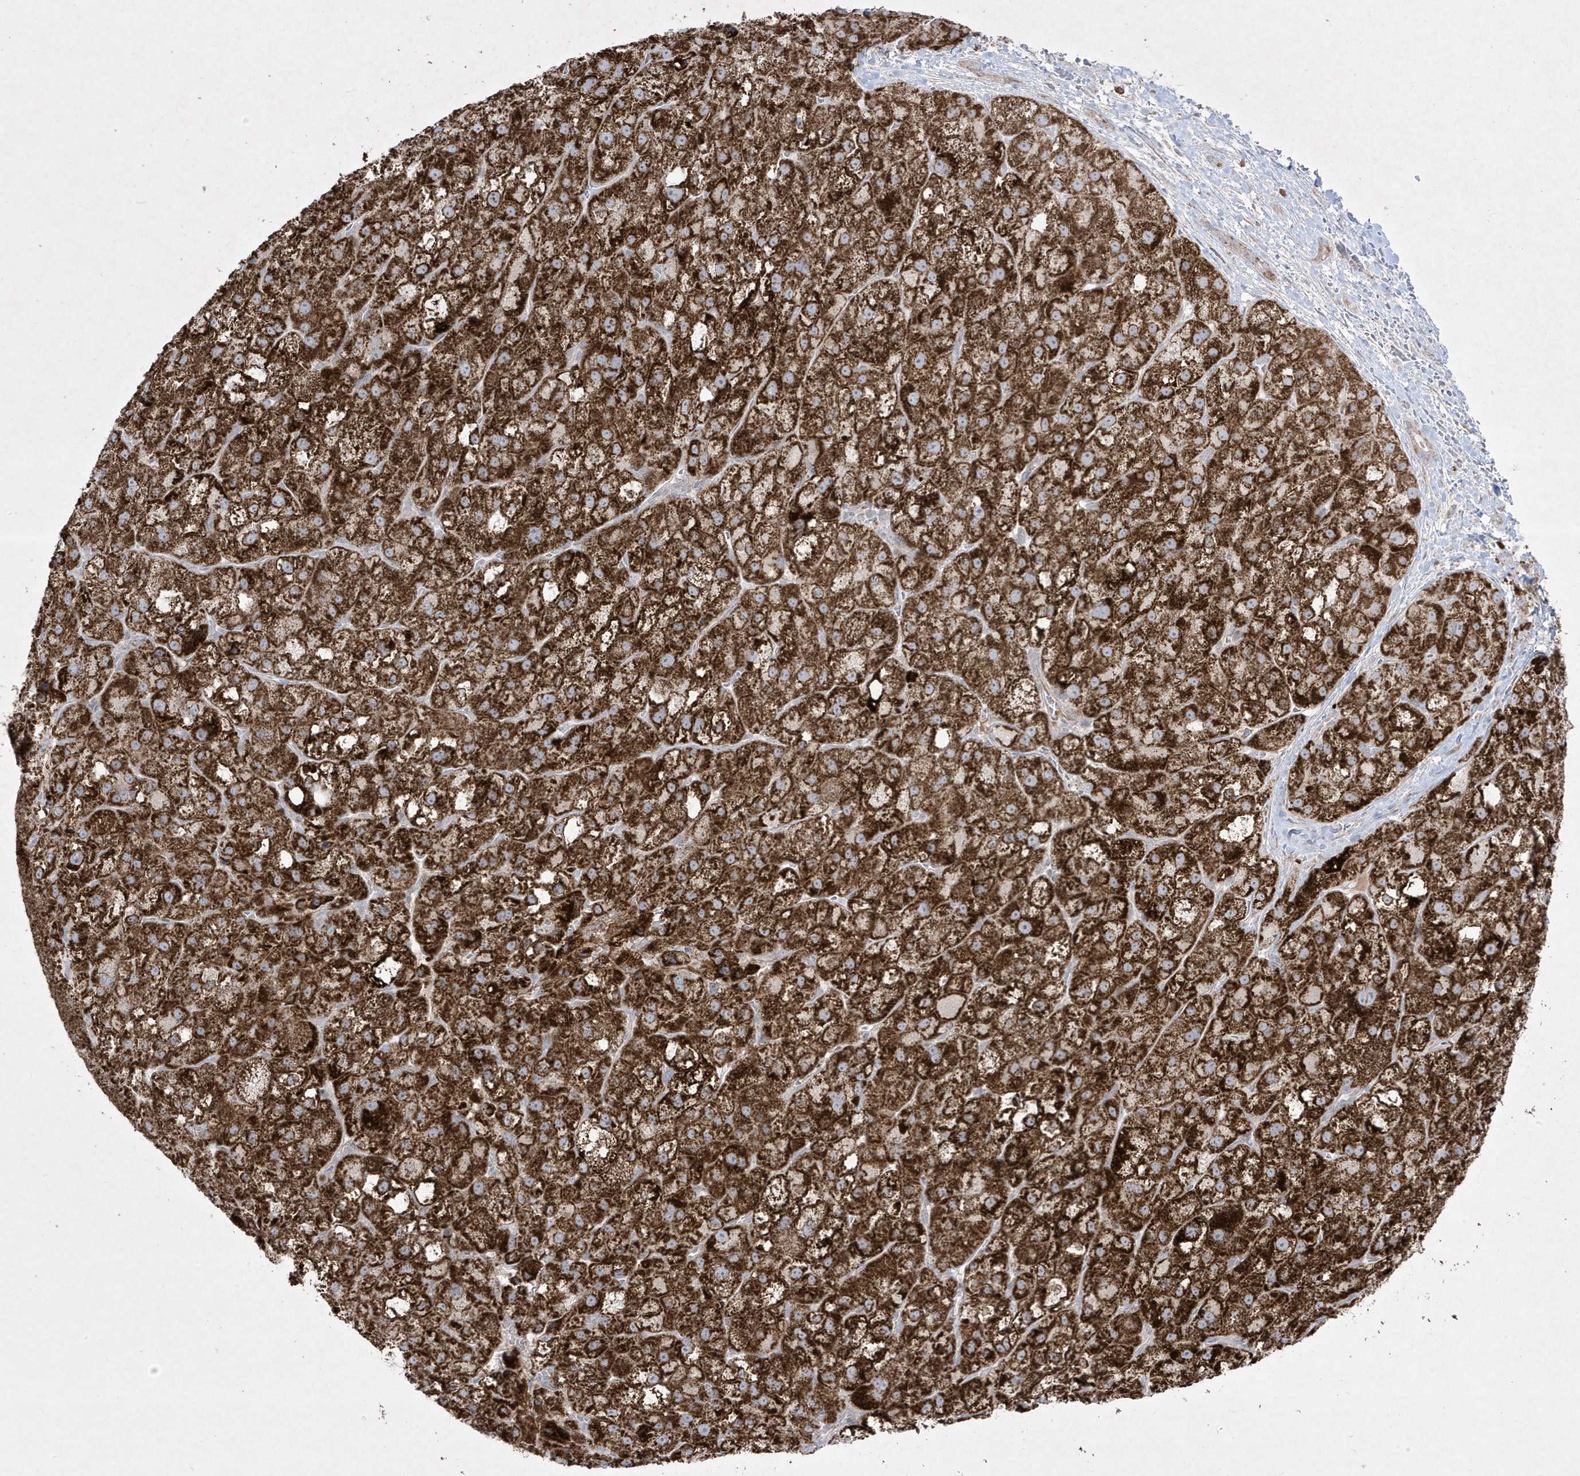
{"staining": {"intensity": "strong", "quantity": ">75%", "location": "cytoplasmic/membranous"}, "tissue": "liver cancer", "cell_type": "Tumor cells", "image_type": "cancer", "snomed": [{"axis": "morphology", "description": "Carcinoma, Hepatocellular, NOS"}, {"axis": "topography", "description": "Liver"}], "caption": "Immunohistochemistry image of neoplastic tissue: human liver cancer (hepatocellular carcinoma) stained using immunohistochemistry (IHC) exhibits high levels of strong protein expression localized specifically in the cytoplasmic/membranous of tumor cells, appearing as a cytoplasmic/membranous brown color.", "gene": "ADAMTSL3", "patient": {"sex": "male", "age": 57}}